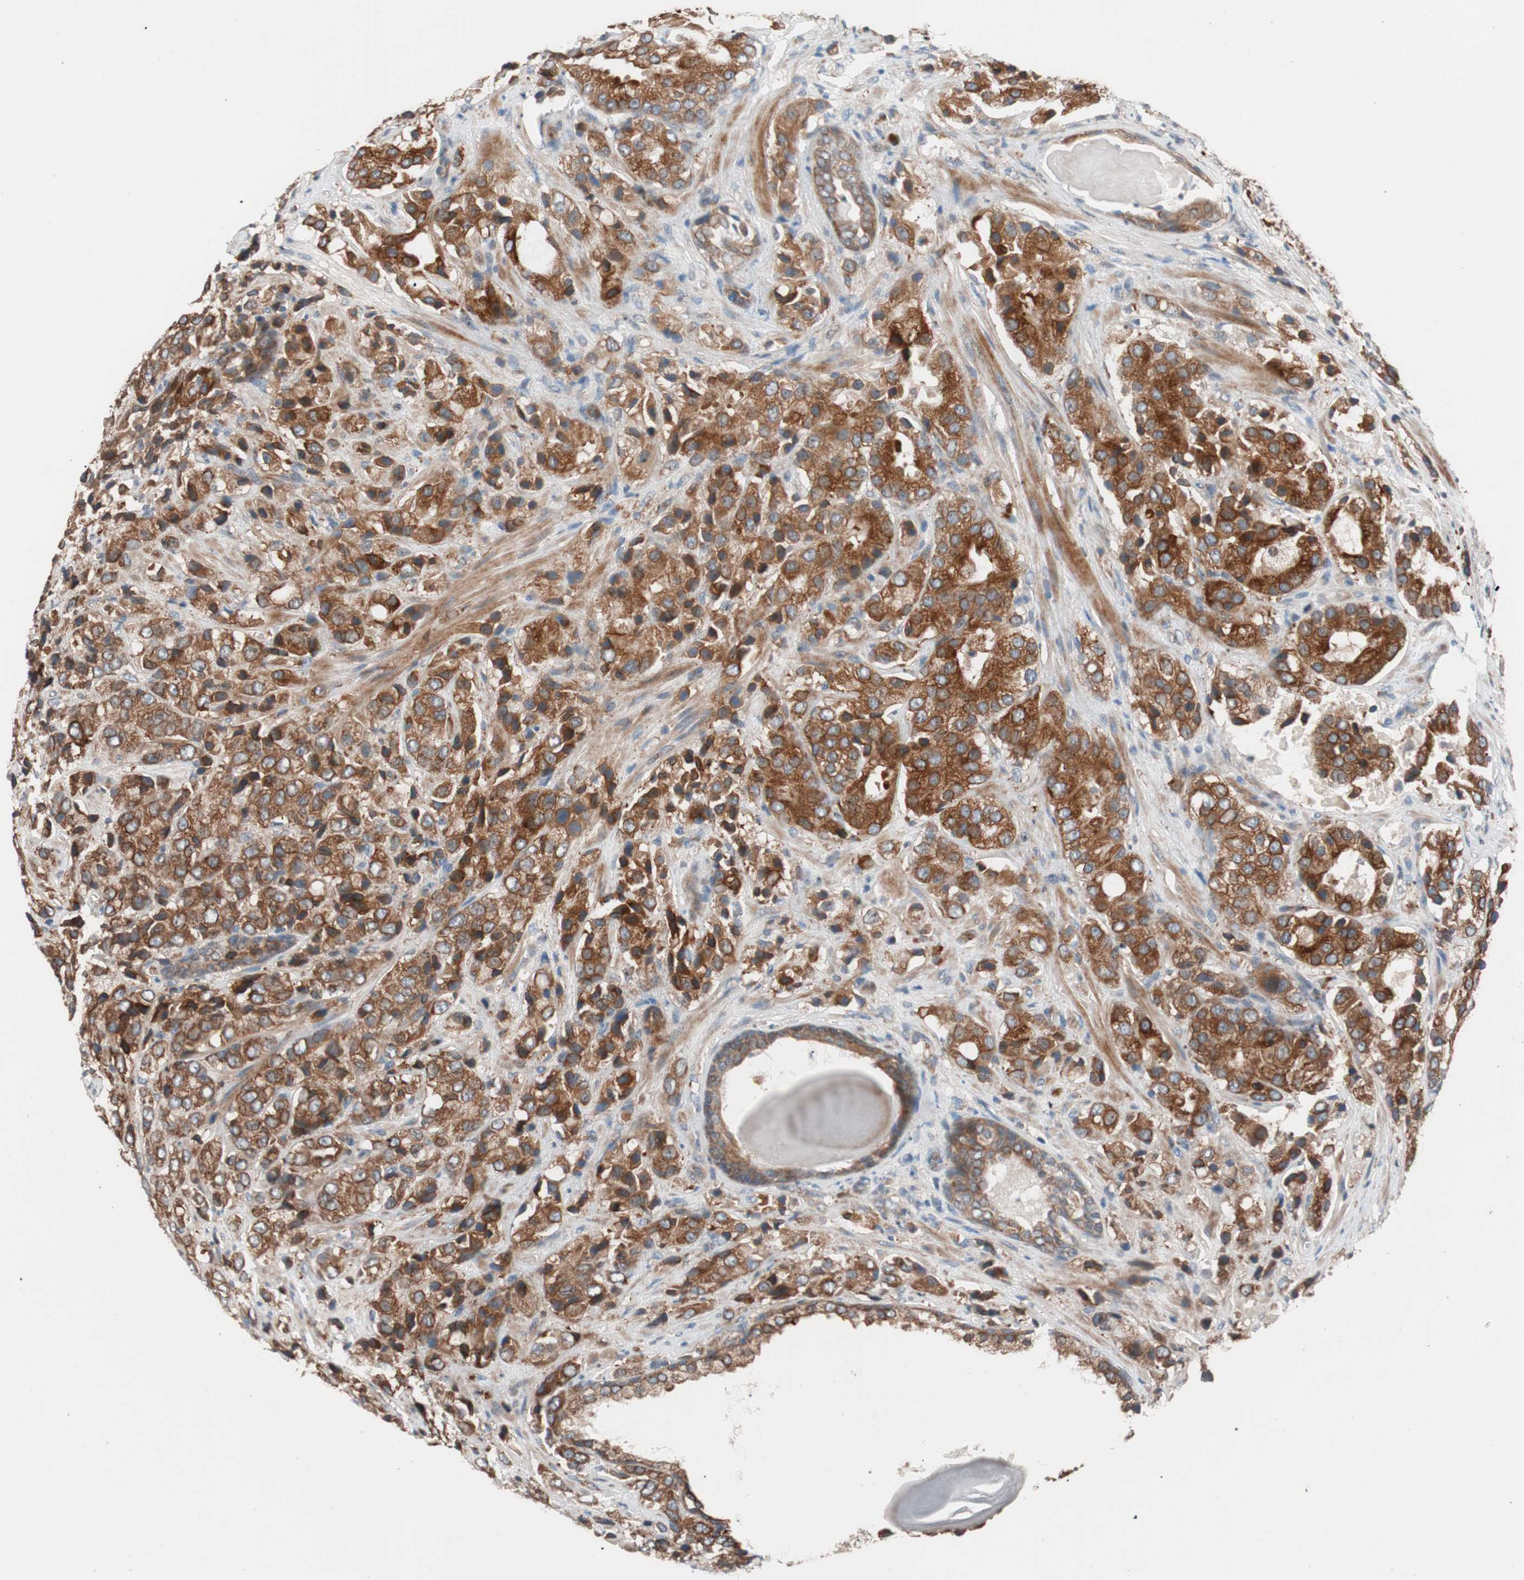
{"staining": {"intensity": "strong", "quantity": ">75%", "location": "cytoplasmic/membranous"}, "tissue": "prostate cancer", "cell_type": "Tumor cells", "image_type": "cancer", "snomed": [{"axis": "morphology", "description": "Adenocarcinoma, High grade"}, {"axis": "topography", "description": "Prostate"}], "caption": "An immunohistochemistry (IHC) micrograph of tumor tissue is shown. Protein staining in brown labels strong cytoplasmic/membranous positivity in prostate cancer (adenocarcinoma (high-grade)) within tumor cells.", "gene": "FAAH", "patient": {"sex": "male", "age": 70}}